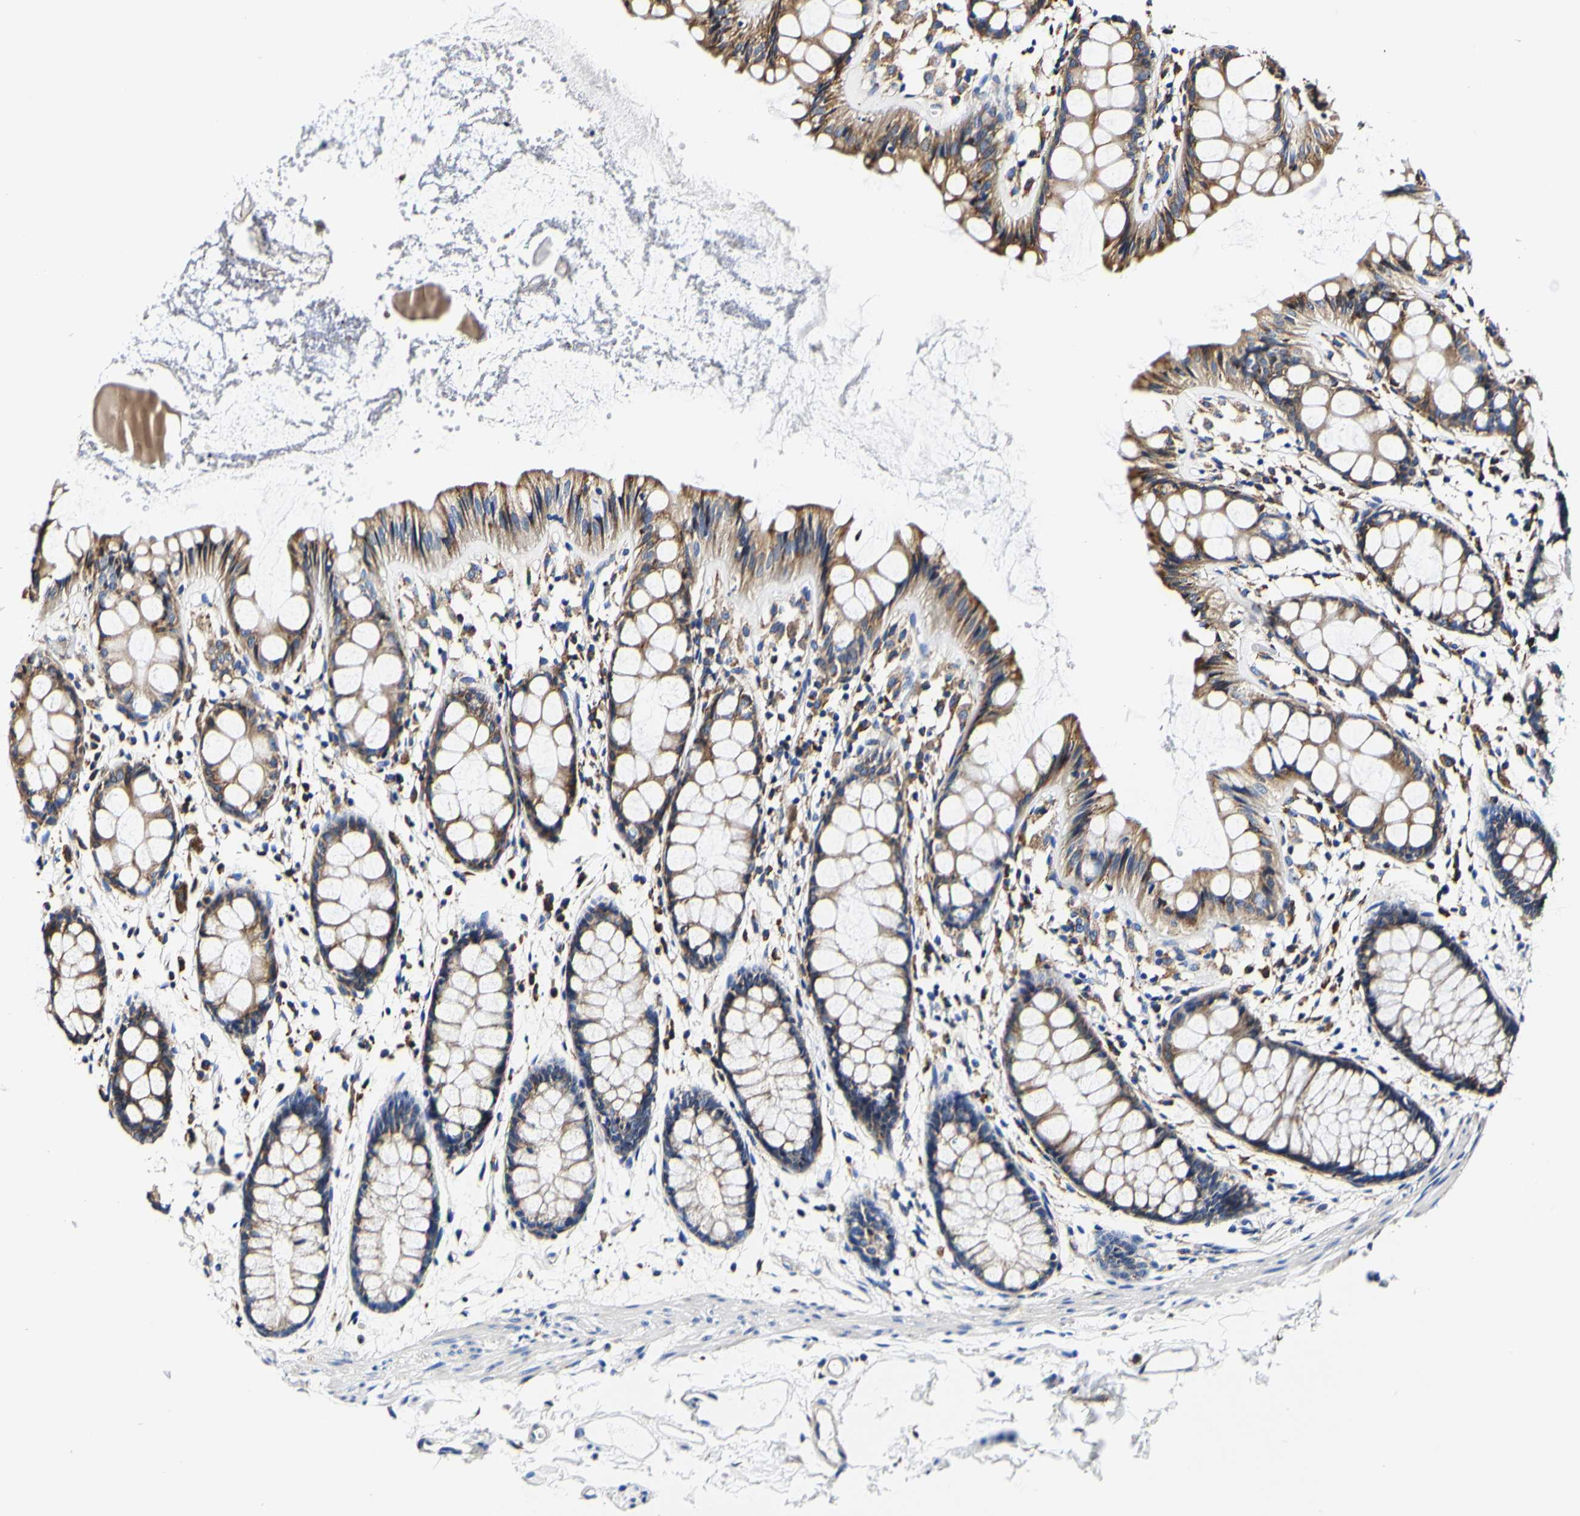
{"staining": {"intensity": "moderate", "quantity": ">75%", "location": "cytoplasmic/membranous"}, "tissue": "rectum", "cell_type": "Glandular cells", "image_type": "normal", "snomed": [{"axis": "morphology", "description": "Normal tissue, NOS"}, {"axis": "topography", "description": "Rectum"}], "caption": "Protein staining of normal rectum demonstrates moderate cytoplasmic/membranous expression in approximately >75% of glandular cells.", "gene": "P4HB", "patient": {"sex": "female", "age": 66}}